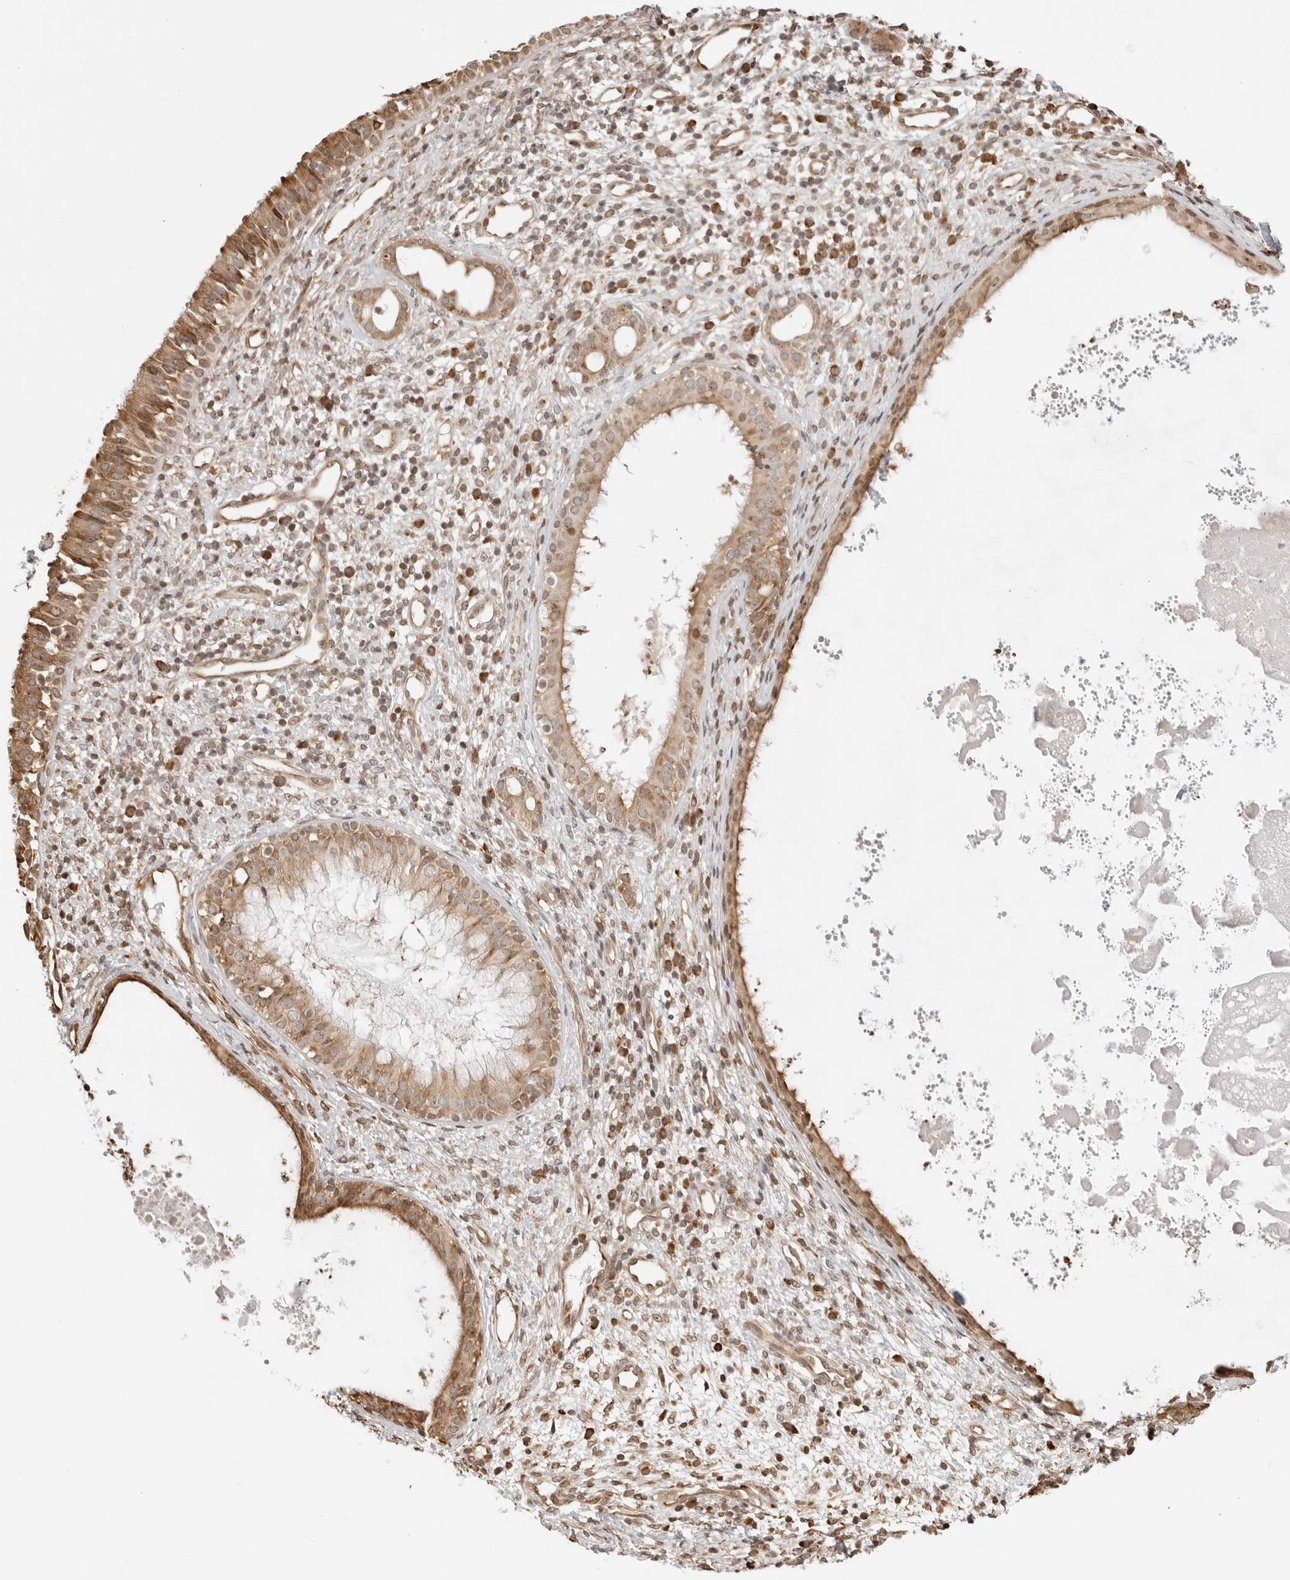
{"staining": {"intensity": "moderate", "quantity": ">75%", "location": "cytoplasmic/membranous,nuclear"}, "tissue": "nasopharynx", "cell_type": "Respiratory epithelial cells", "image_type": "normal", "snomed": [{"axis": "morphology", "description": "Normal tissue, NOS"}, {"axis": "topography", "description": "Nasopharynx"}], "caption": "Moderate cytoplasmic/membranous,nuclear positivity is present in about >75% of respiratory epithelial cells in unremarkable nasopharynx. The protein is shown in brown color, while the nuclei are stained blue.", "gene": "FKBP14", "patient": {"sex": "male", "age": 22}}